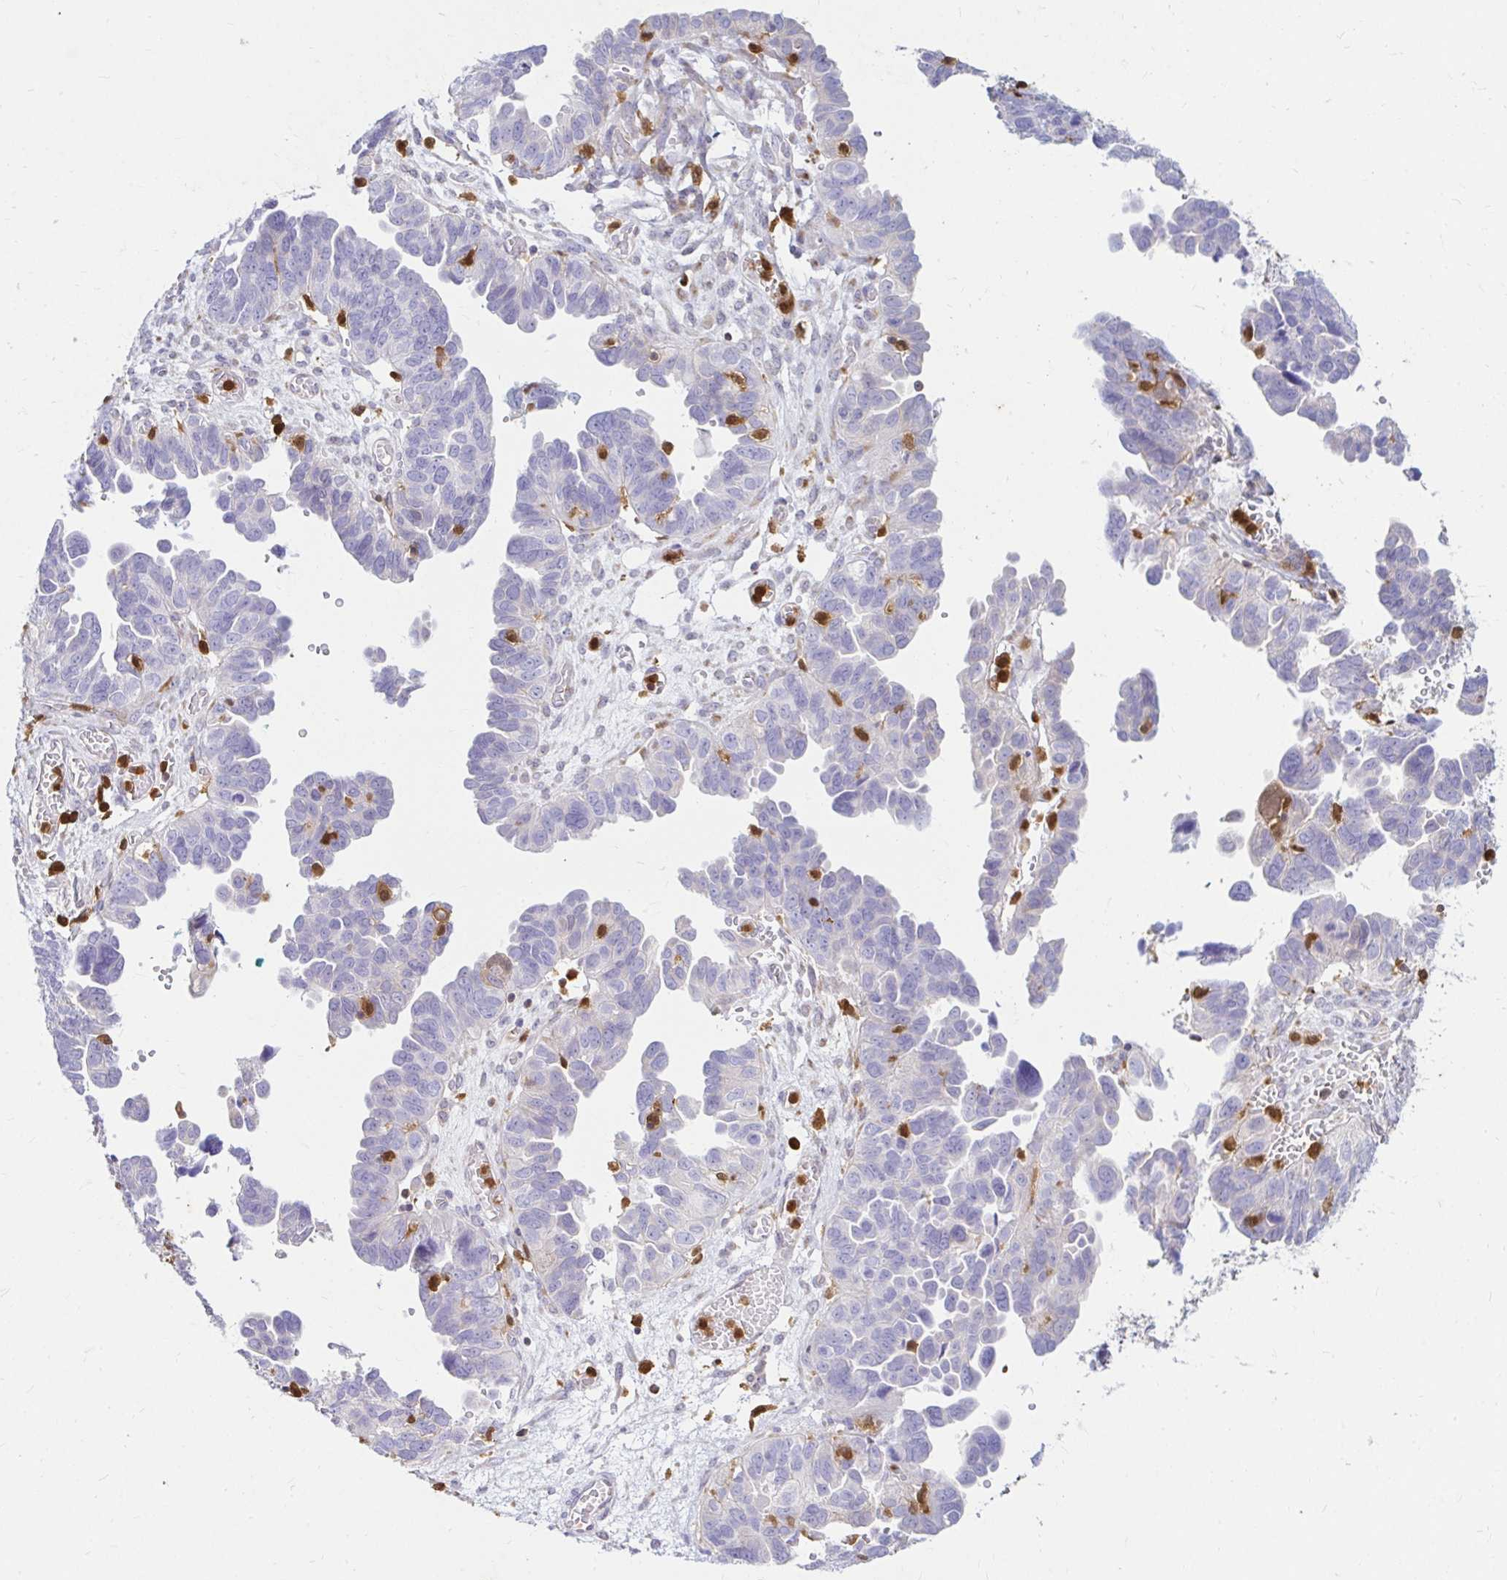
{"staining": {"intensity": "negative", "quantity": "none", "location": "none"}, "tissue": "ovarian cancer", "cell_type": "Tumor cells", "image_type": "cancer", "snomed": [{"axis": "morphology", "description": "Cystadenocarcinoma, serous, NOS"}, {"axis": "topography", "description": "Ovary"}], "caption": "A high-resolution histopathology image shows immunohistochemistry staining of ovarian serous cystadenocarcinoma, which reveals no significant expression in tumor cells. (DAB immunohistochemistry with hematoxylin counter stain).", "gene": "PYCARD", "patient": {"sex": "female", "age": 64}}